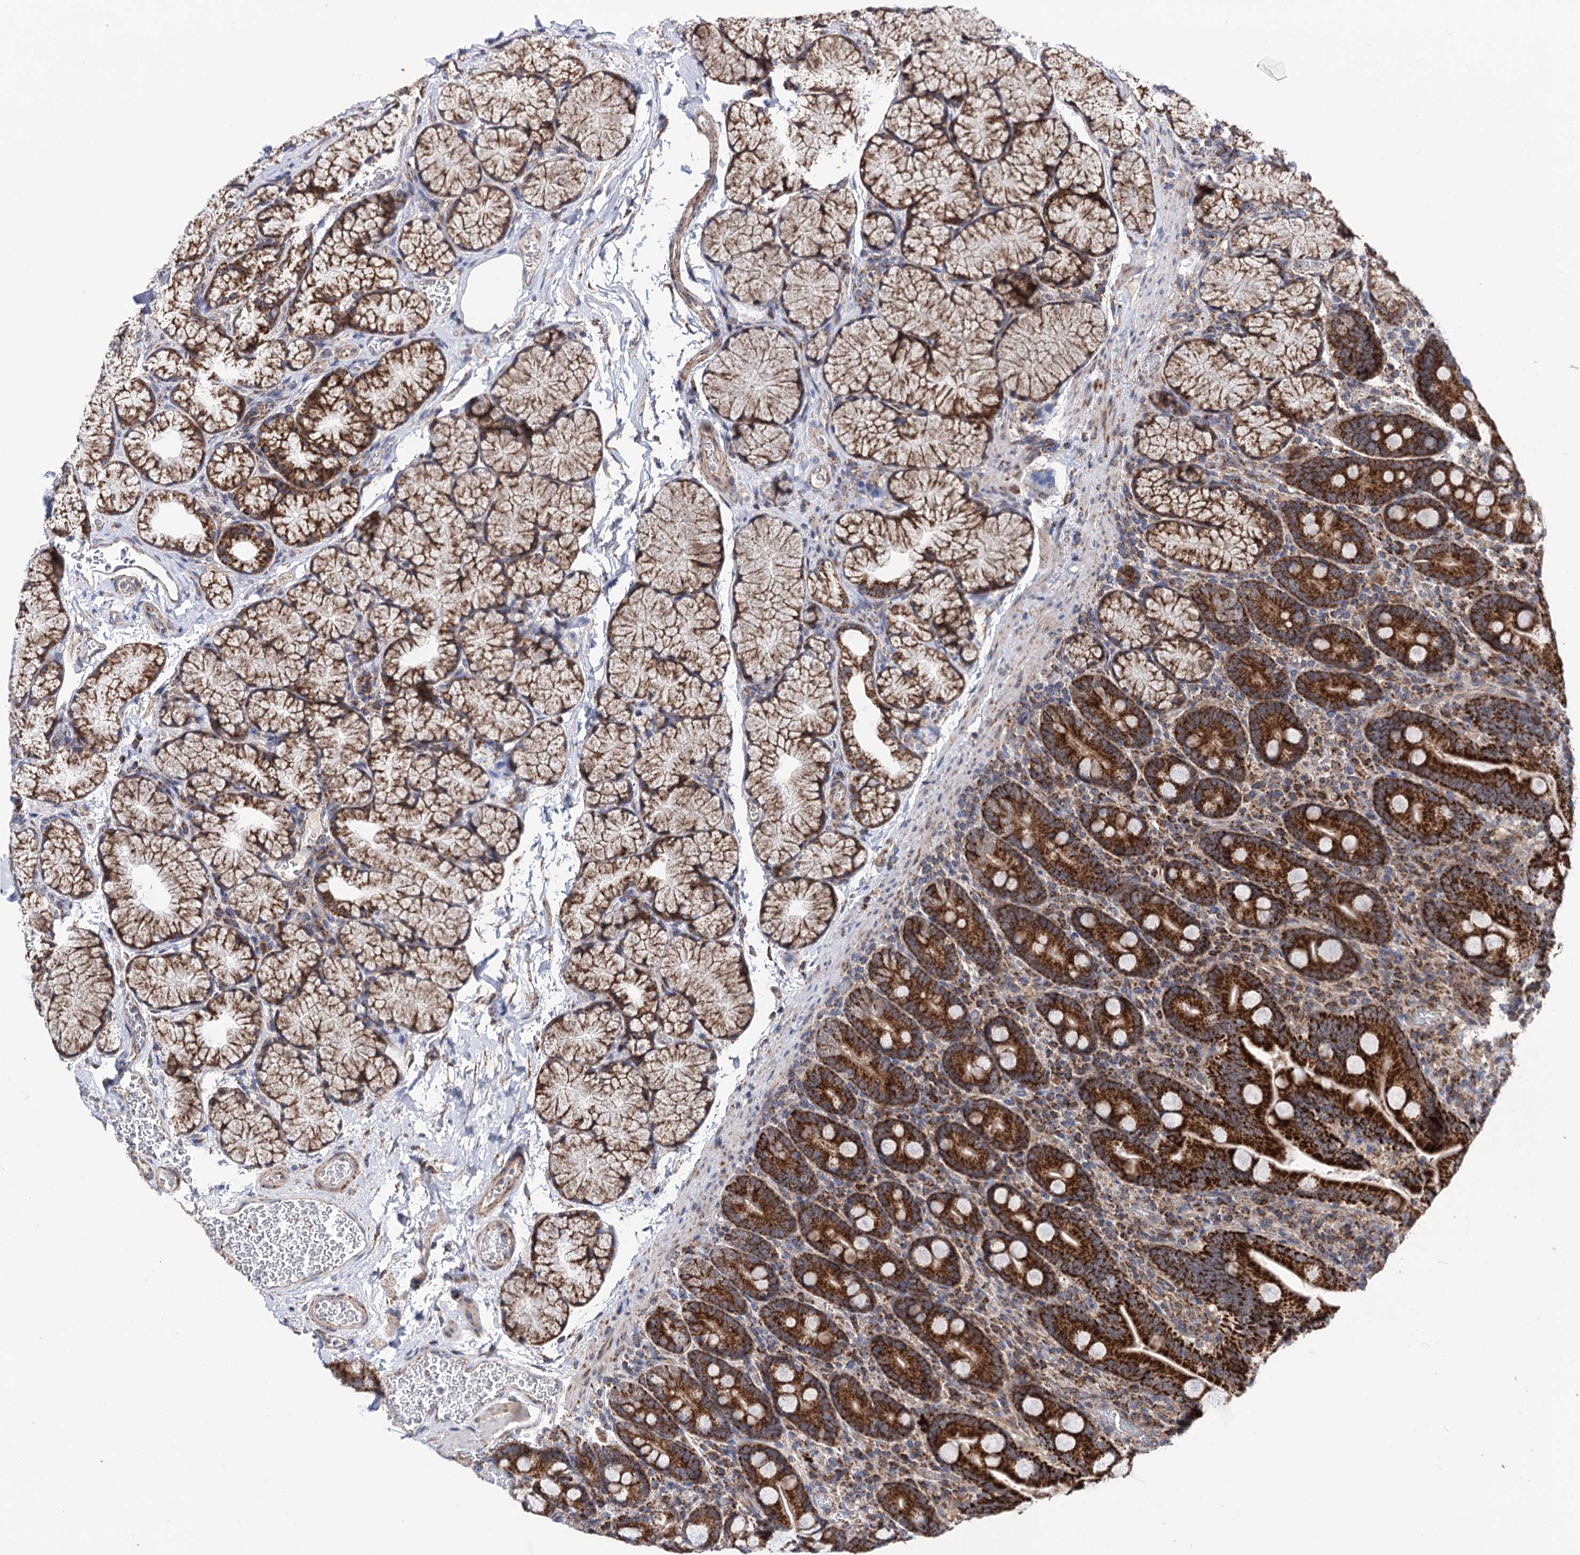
{"staining": {"intensity": "strong", "quantity": ">75%", "location": "cytoplasmic/membranous"}, "tissue": "duodenum", "cell_type": "Glandular cells", "image_type": "normal", "snomed": [{"axis": "morphology", "description": "Normal tissue, NOS"}, {"axis": "topography", "description": "Duodenum"}], "caption": "Glandular cells exhibit strong cytoplasmic/membranous positivity in about >75% of cells in unremarkable duodenum.", "gene": "SUCLA2", "patient": {"sex": "male", "age": 35}}